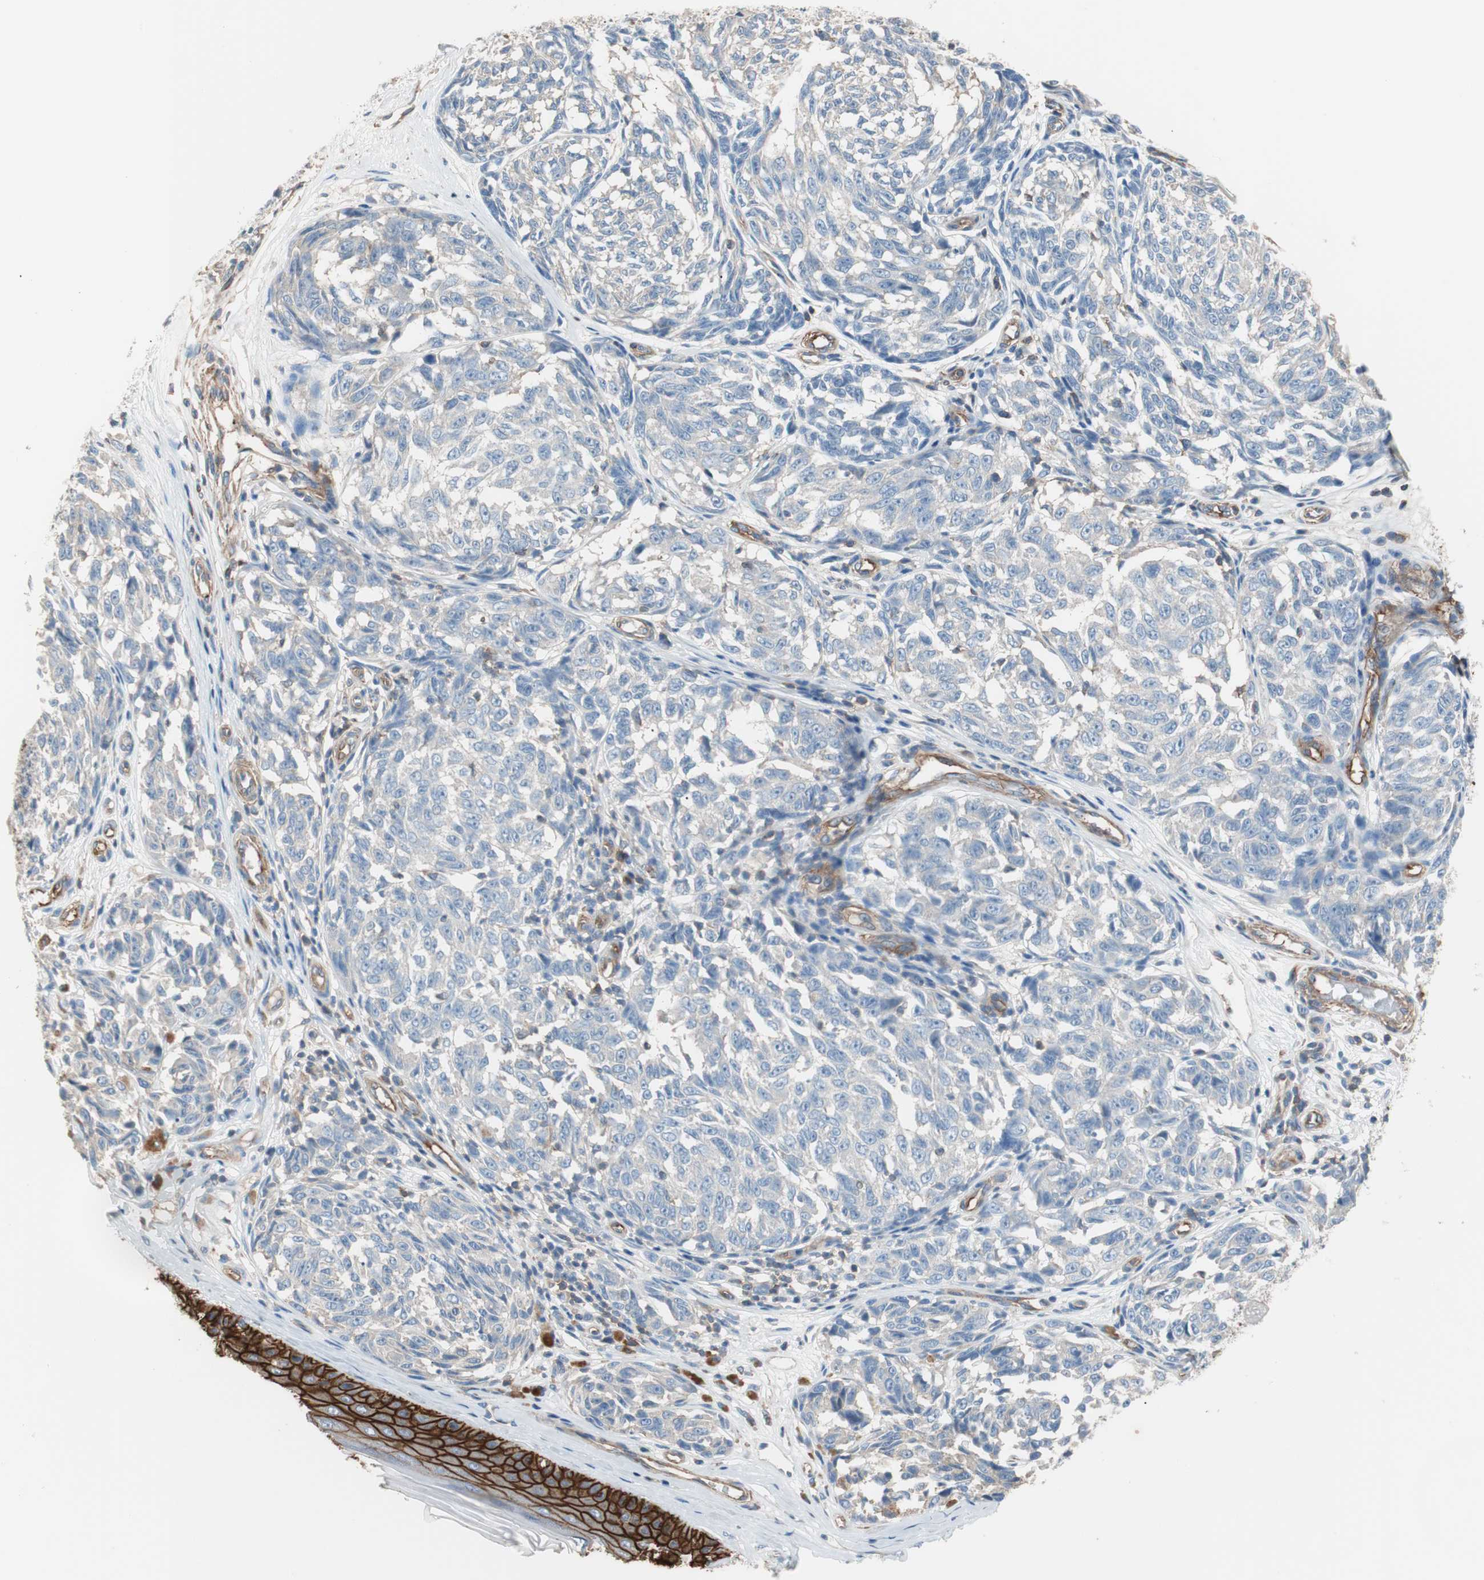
{"staining": {"intensity": "weak", "quantity": "25%-75%", "location": "cytoplasmic/membranous"}, "tissue": "melanoma", "cell_type": "Tumor cells", "image_type": "cancer", "snomed": [{"axis": "morphology", "description": "Malignant melanoma, NOS"}, {"axis": "topography", "description": "Skin"}], "caption": "Immunohistochemistry (IHC) (DAB) staining of malignant melanoma displays weak cytoplasmic/membranous protein staining in approximately 25%-75% of tumor cells.", "gene": "GPR160", "patient": {"sex": "female", "age": 64}}